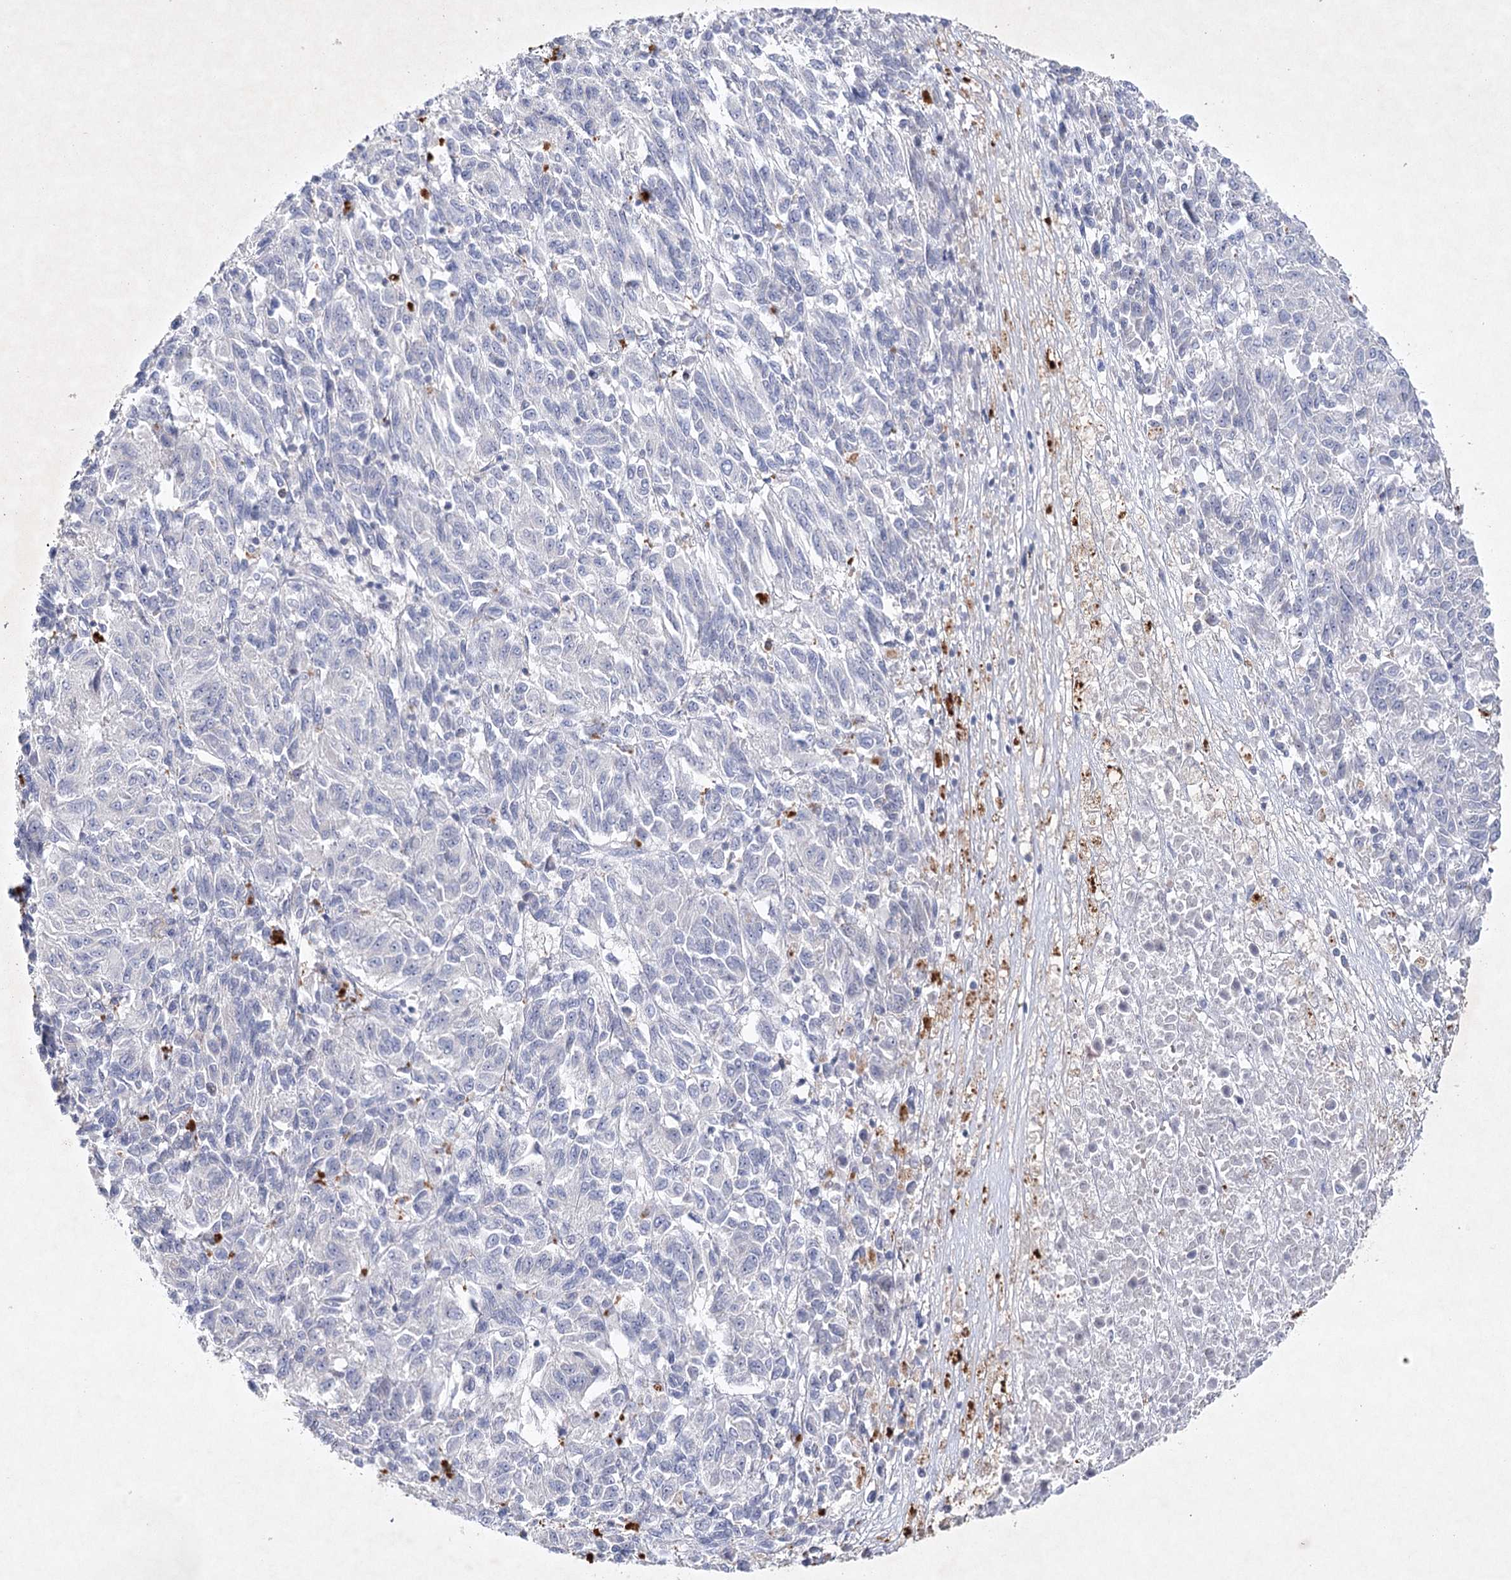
{"staining": {"intensity": "negative", "quantity": "none", "location": "none"}, "tissue": "melanoma", "cell_type": "Tumor cells", "image_type": "cancer", "snomed": [{"axis": "morphology", "description": "Malignant melanoma, Metastatic site"}, {"axis": "topography", "description": "Lung"}], "caption": "Tumor cells are negative for protein expression in human malignant melanoma (metastatic site).", "gene": "MAP3K13", "patient": {"sex": "male", "age": 64}}